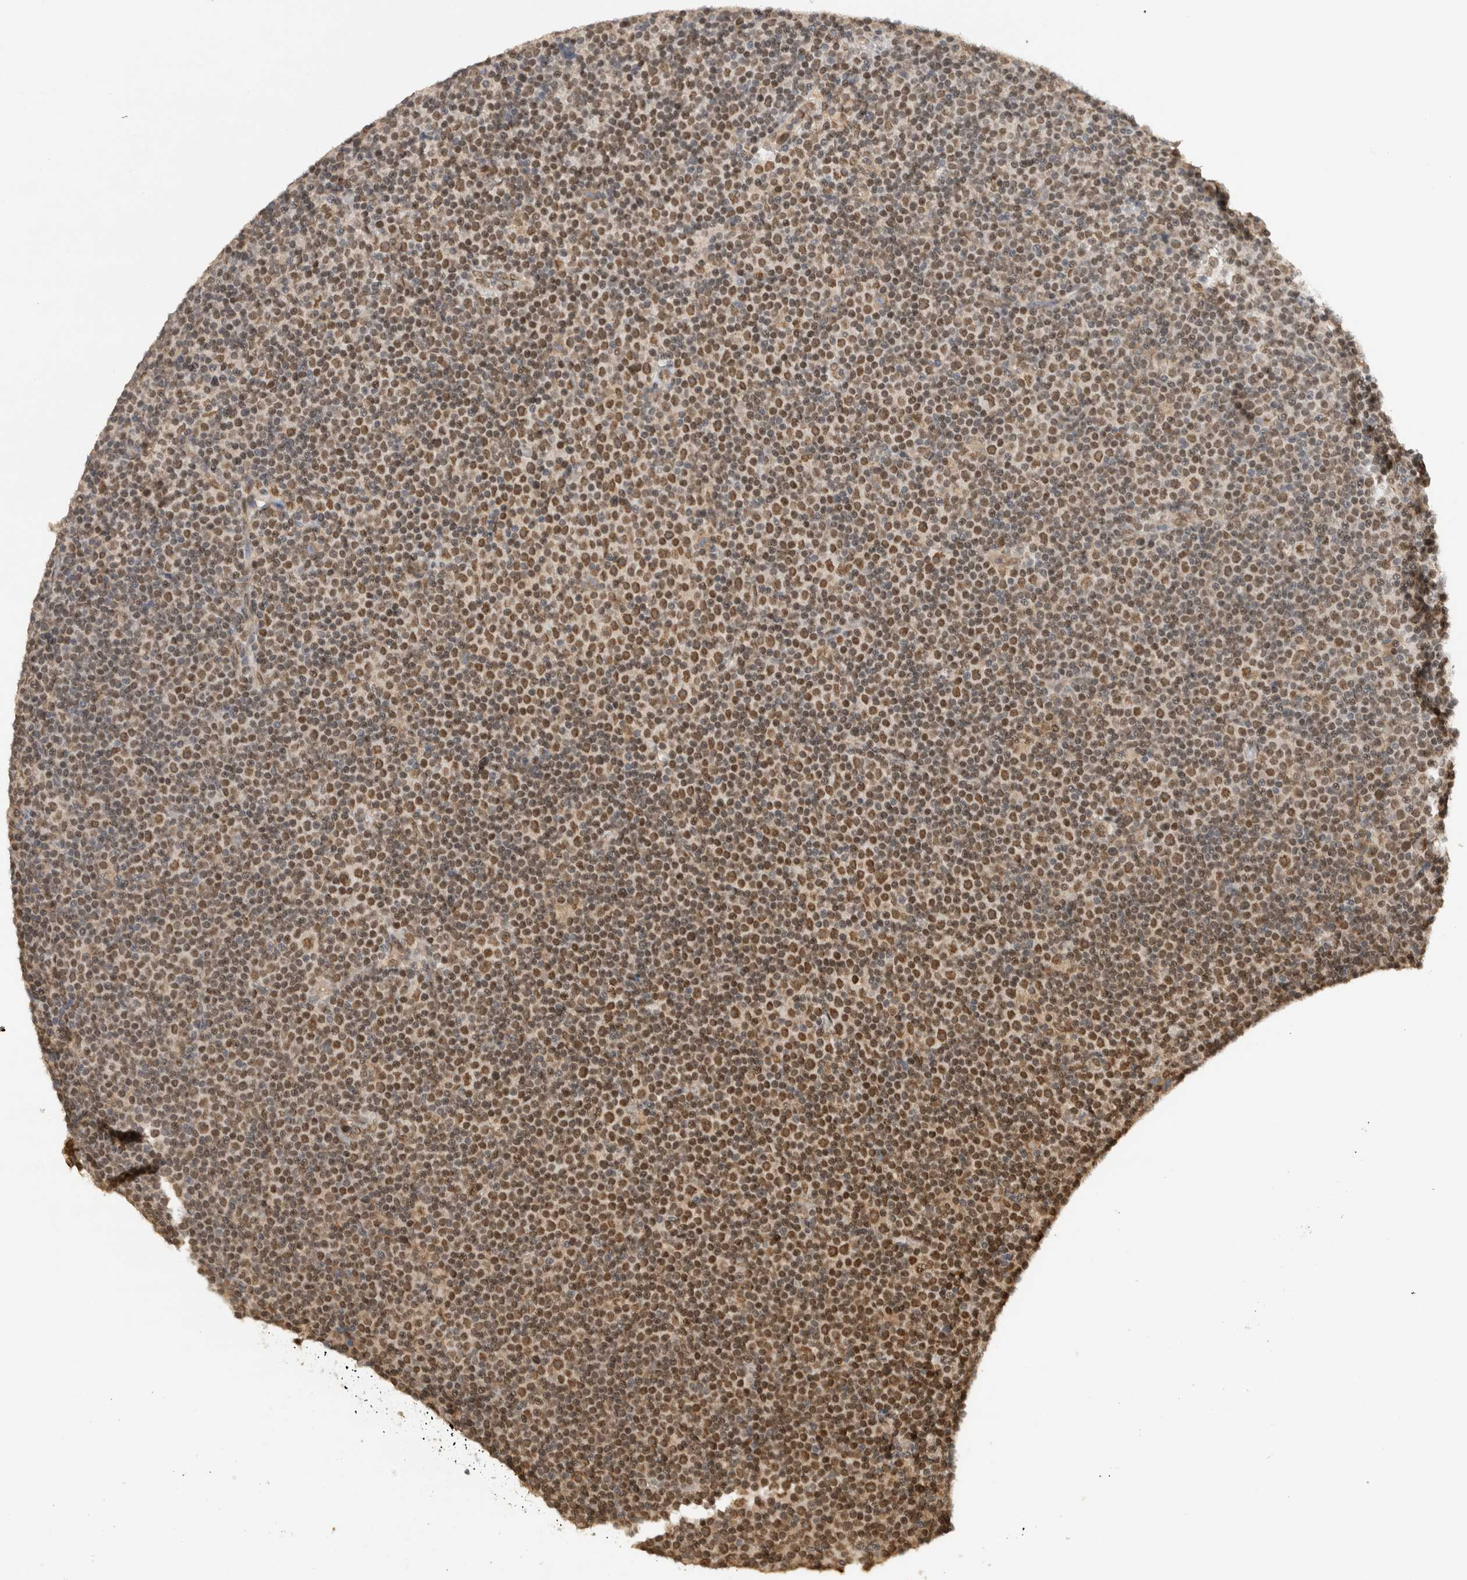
{"staining": {"intensity": "moderate", "quantity": ">75%", "location": "nuclear"}, "tissue": "lymphoma", "cell_type": "Tumor cells", "image_type": "cancer", "snomed": [{"axis": "morphology", "description": "Malignant lymphoma, non-Hodgkin's type, Low grade"}, {"axis": "topography", "description": "Lymph node"}], "caption": "A medium amount of moderate nuclear positivity is present in about >75% of tumor cells in lymphoma tissue.", "gene": "C1orf21", "patient": {"sex": "female", "age": 67}}